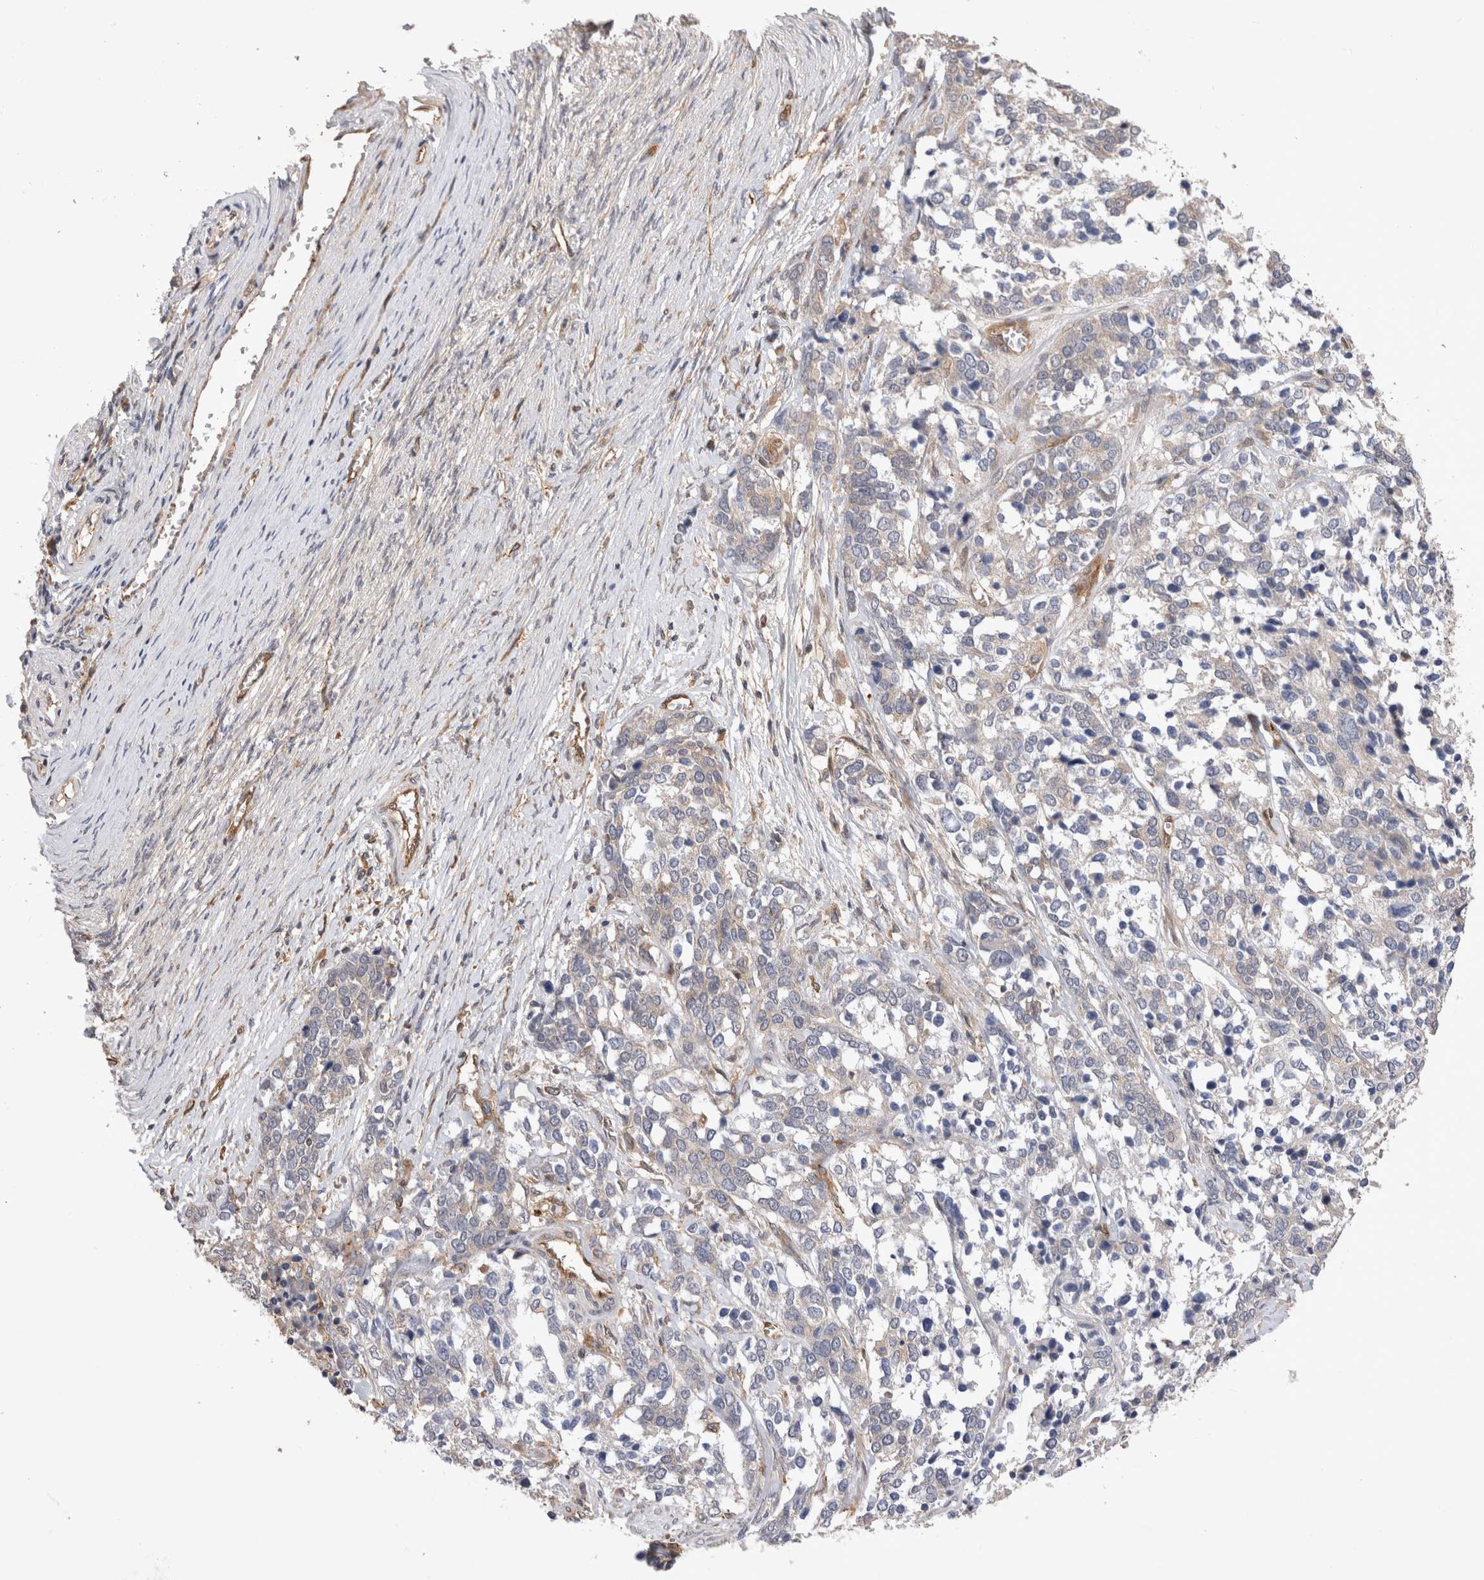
{"staining": {"intensity": "negative", "quantity": "none", "location": "none"}, "tissue": "ovarian cancer", "cell_type": "Tumor cells", "image_type": "cancer", "snomed": [{"axis": "morphology", "description": "Cystadenocarcinoma, serous, NOS"}, {"axis": "topography", "description": "Ovary"}], "caption": "Immunohistochemistry histopathology image of neoplastic tissue: human serous cystadenocarcinoma (ovarian) stained with DAB (3,3'-diaminobenzidine) displays no significant protein staining in tumor cells.", "gene": "BNIP2", "patient": {"sex": "female", "age": 44}}